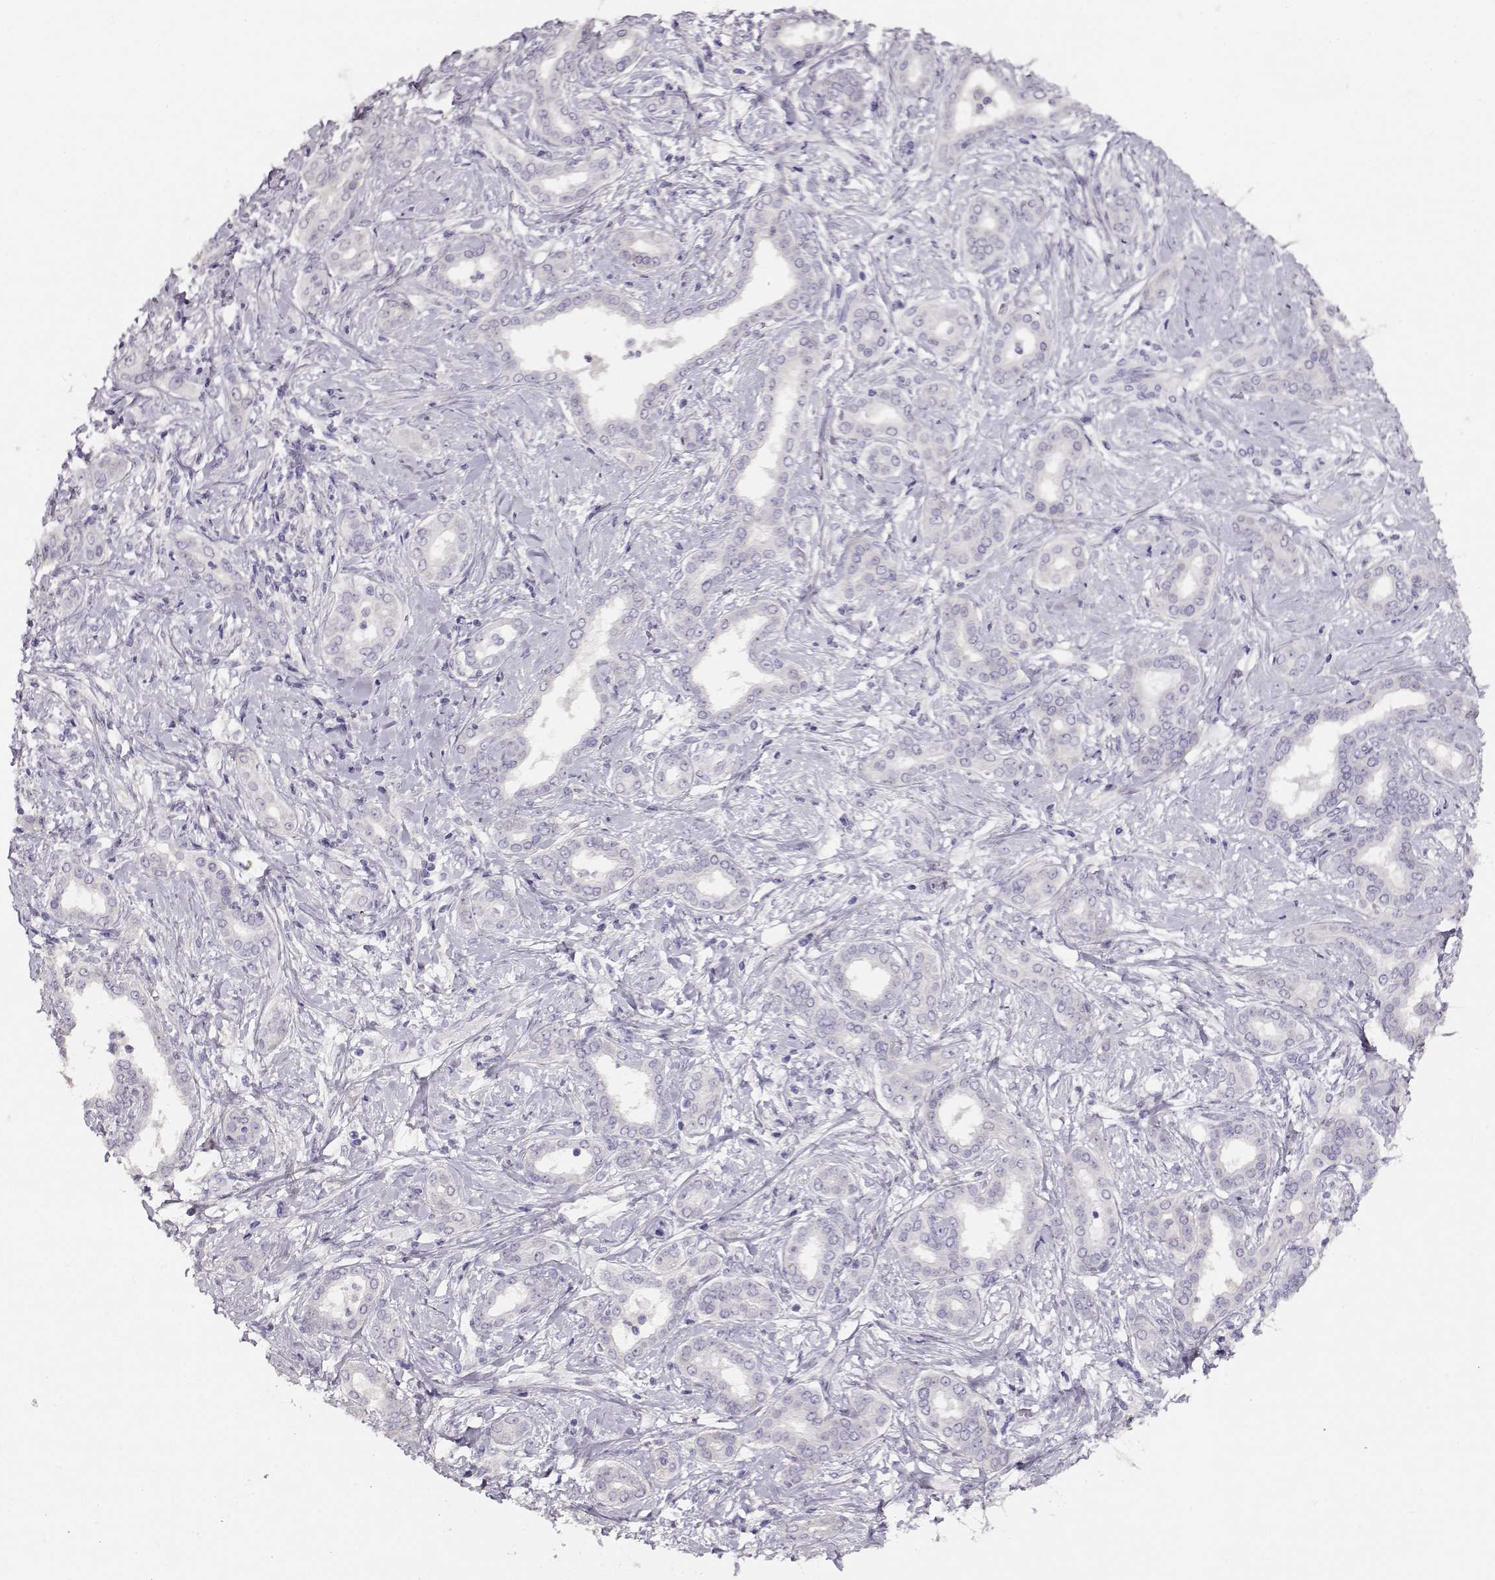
{"staining": {"intensity": "negative", "quantity": "none", "location": "none"}, "tissue": "liver cancer", "cell_type": "Tumor cells", "image_type": "cancer", "snomed": [{"axis": "morphology", "description": "Cholangiocarcinoma"}, {"axis": "topography", "description": "Liver"}], "caption": "Human liver cholangiocarcinoma stained for a protein using IHC reveals no expression in tumor cells.", "gene": "NDRG4", "patient": {"sex": "female", "age": 47}}